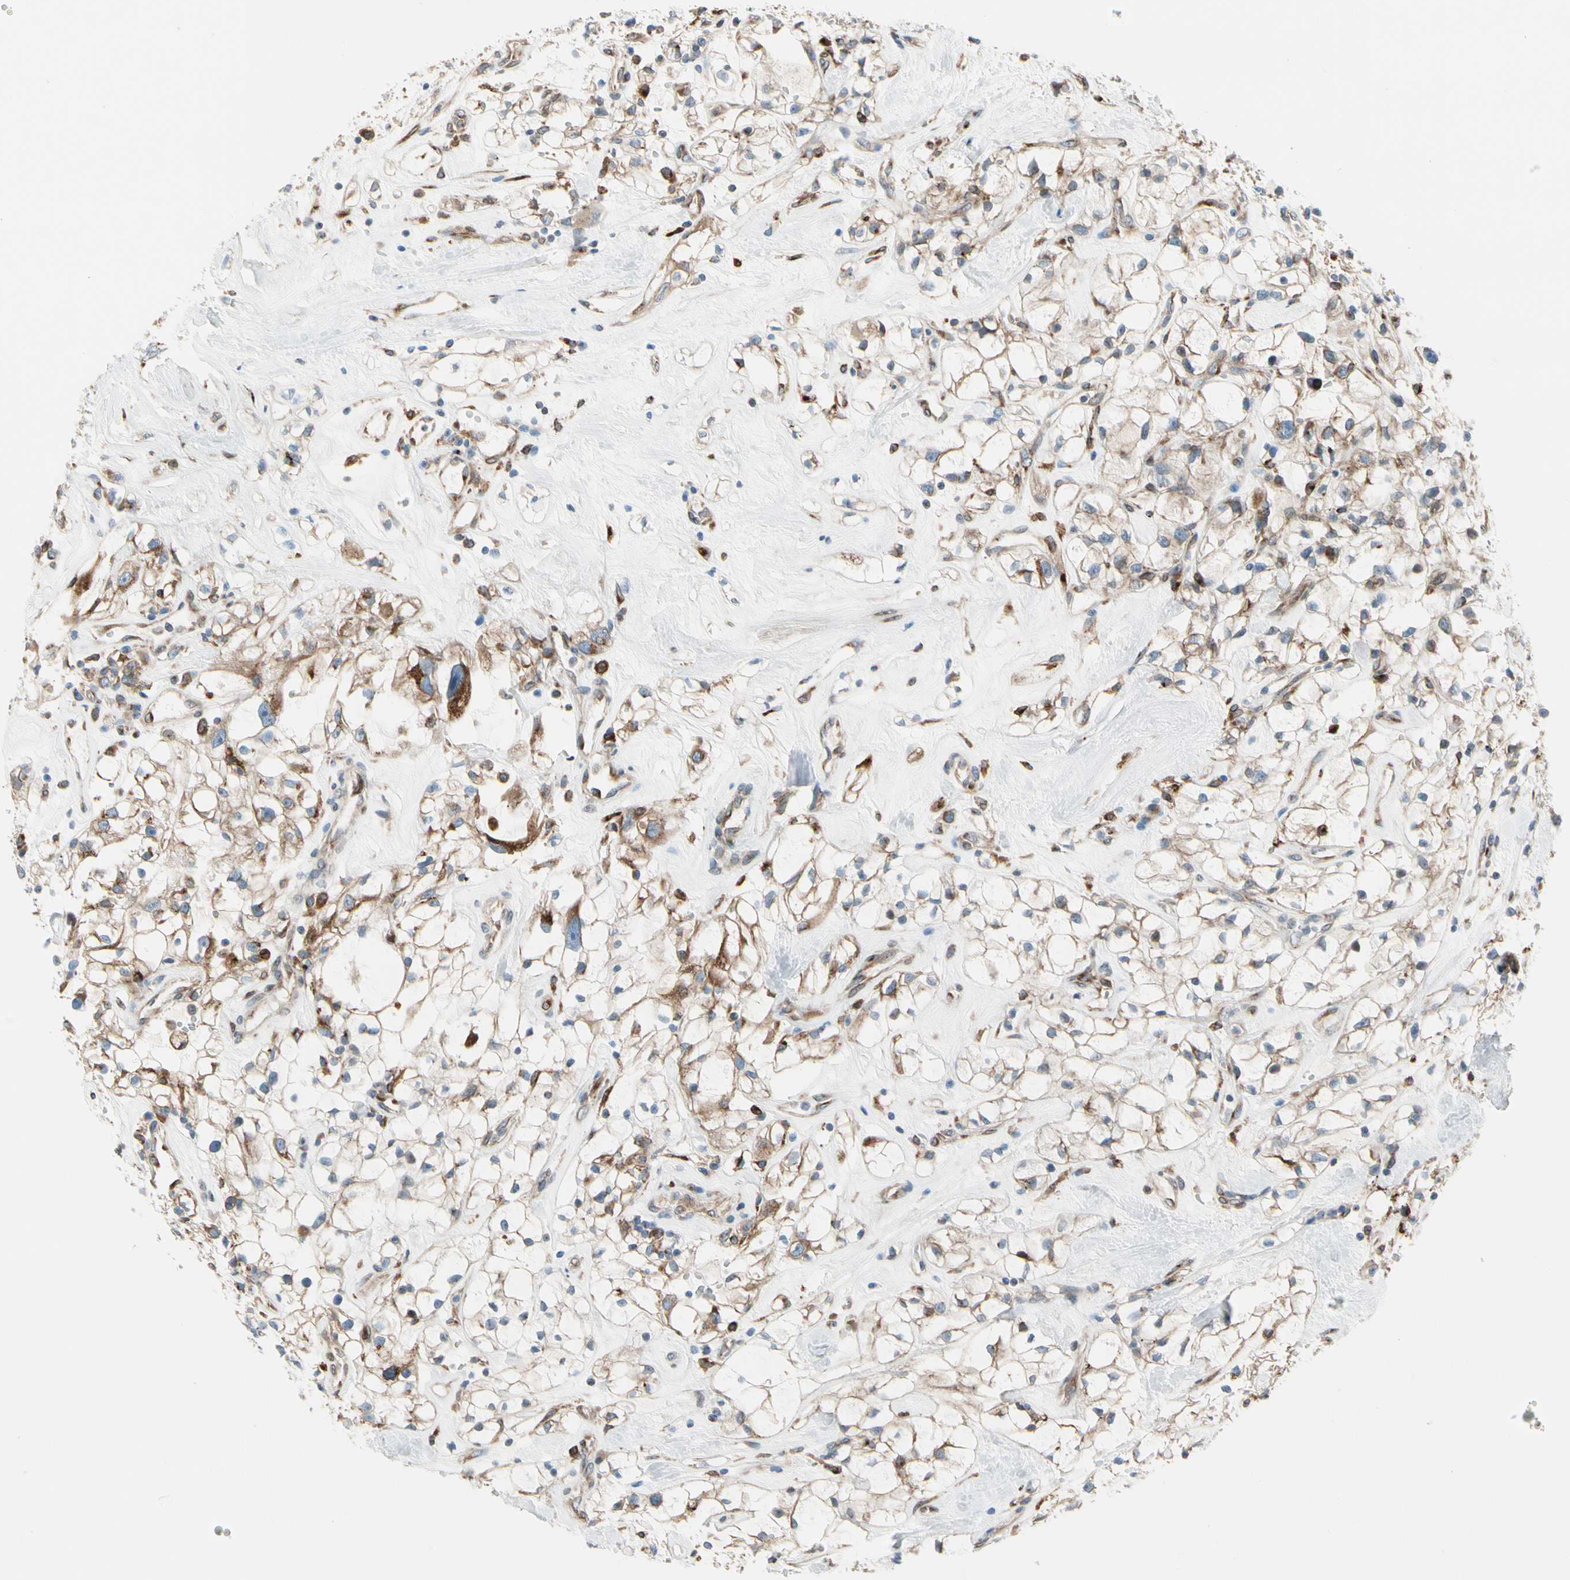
{"staining": {"intensity": "moderate", "quantity": "25%-75%", "location": "cytoplasmic/membranous"}, "tissue": "renal cancer", "cell_type": "Tumor cells", "image_type": "cancer", "snomed": [{"axis": "morphology", "description": "Adenocarcinoma, NOS"}, {"axis": "topography", "description": "Kidney"}], "caption": "Protein expression analysis of human renal cancer (adenocarcinoma) reveals moderate cytoplasmic/membranous staining in about 25%-75% of tumor cells. (Stains: DAB in brown, nuclei in blue, Microscopy: brightfield microscopy at high magnification).", "gene": "NUCB1", "patient": {"sex": "female", "age": 60}}